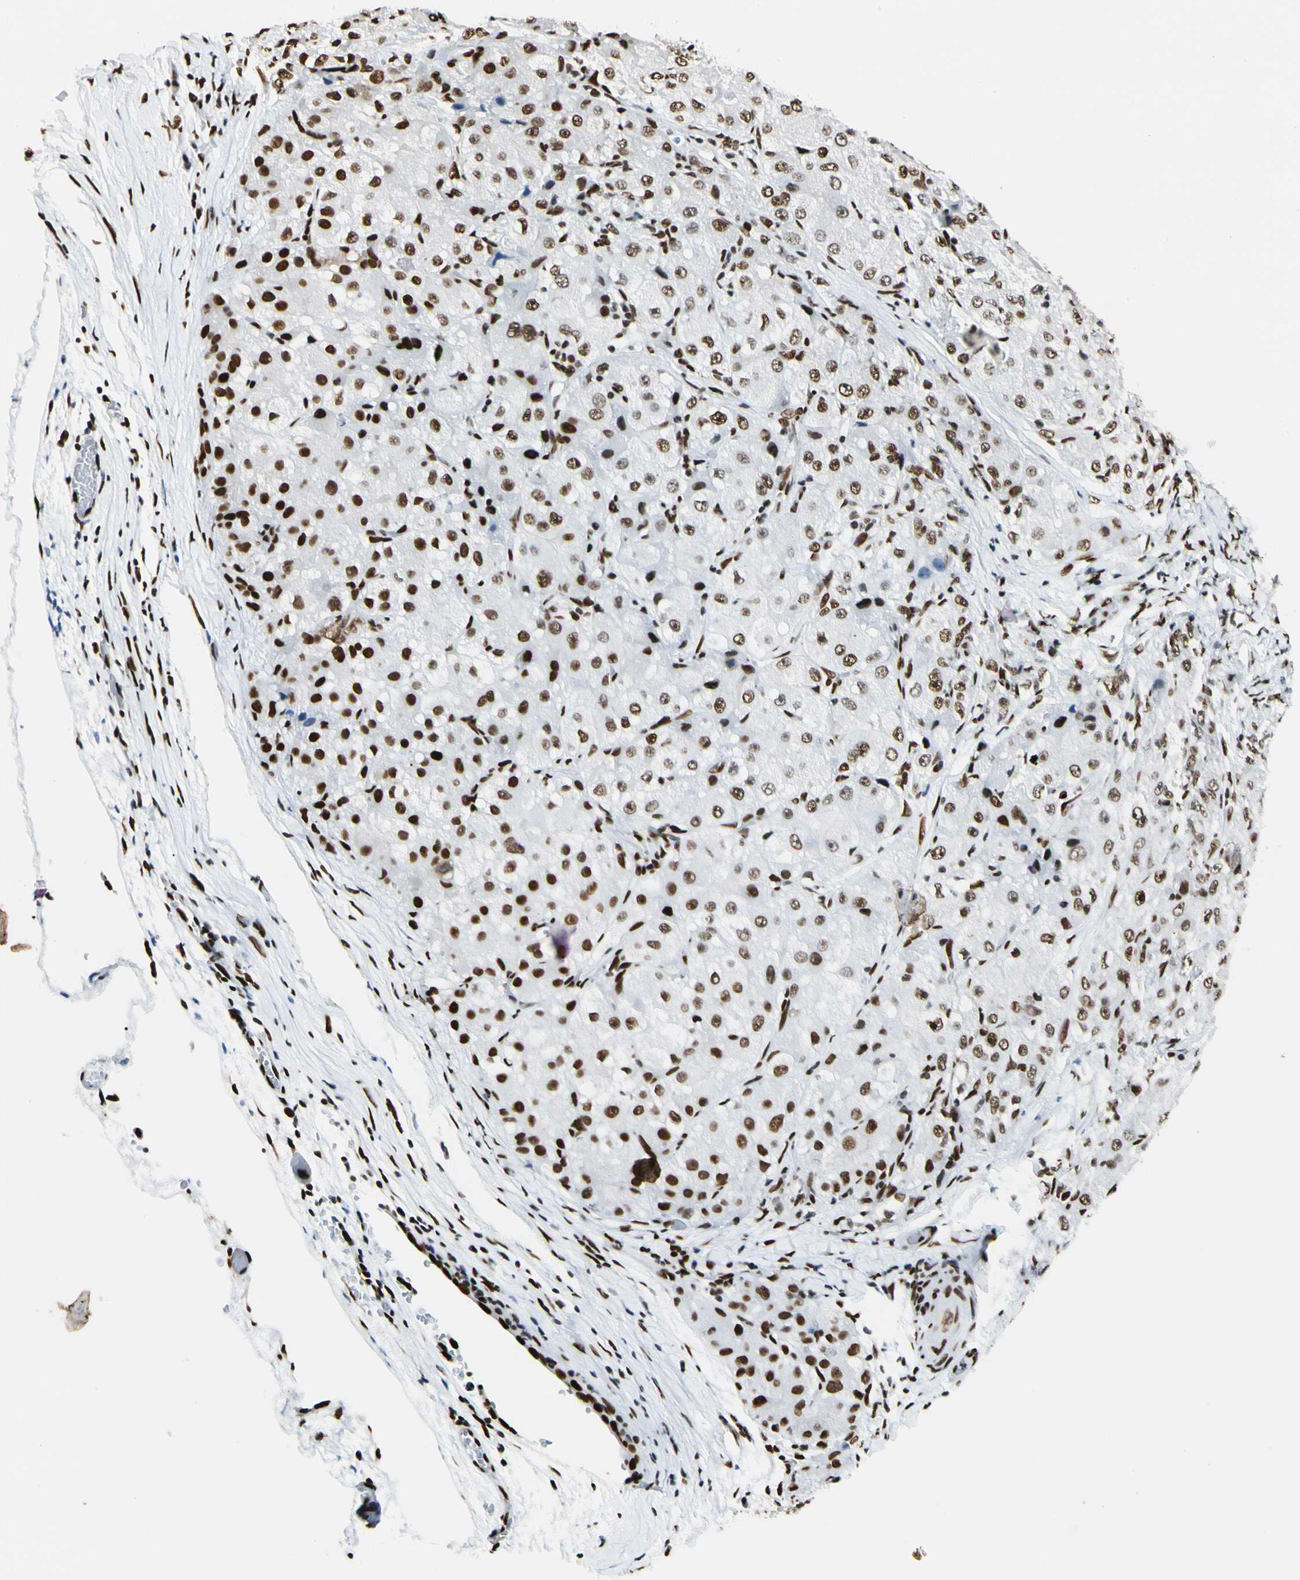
{"staining": {"intensity": "strong", "quantity": ">75%", "location": "nuclear"}, "tissue": "liver cancer", "cell_type": "Tumor cells", "image_type": "cancer", "snomed": [{"axis": "morphology", "description": "Carcinoma, Hepatocellular, NOS"}, {"axis": "topography", "description": "Liver"}], "caption": "IHC staining of liver cancer, which shows high levels of strong nuclear positivity in approximately >75% of tumor cells indicating strong nuclear protein staining. The staining was performed using DAB (brown) for protein detection and nuclei were counterstained in hematoxylin (blue).", "gene": "FUS", "patient": {"sex": "male", "age": 80}}